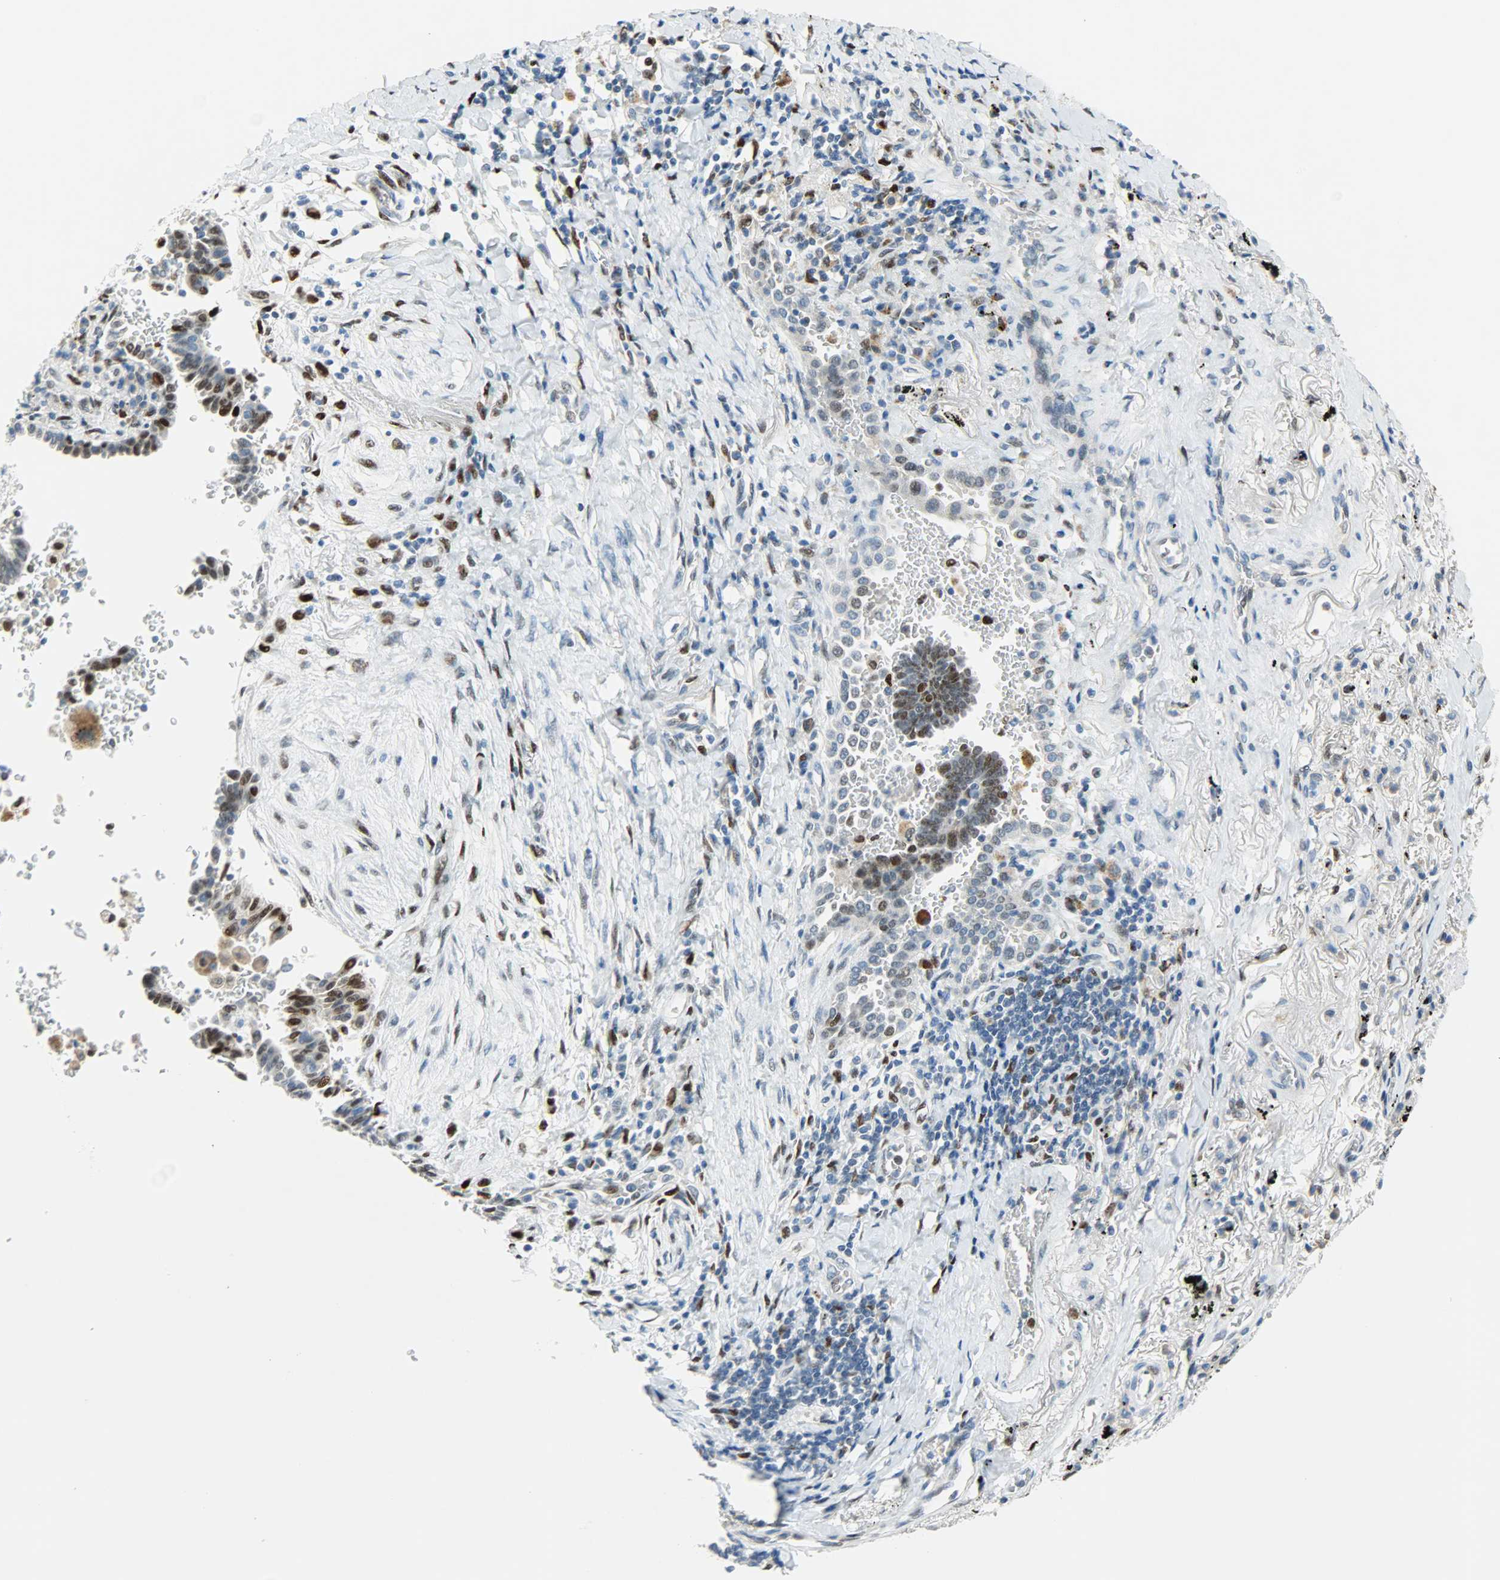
{"staining": {"intensity": "moderate", "quantity": "<25%", "location": "nuclear"}, "tissue": "lung cancer", "cell_type": "Tumor cells", "image_type": "cancer", "snomed": [{"axis": "morphology", "description": "Adenocarcinoma, NOS"}, {"axis": "topography", "description": "Lung"}], "caption": "Human lung cancer stained with a protein marker demonstrates moderate staining in tumor cells.", "gene": "JUNB", "patient": {"sex": "female", "age": 64}}